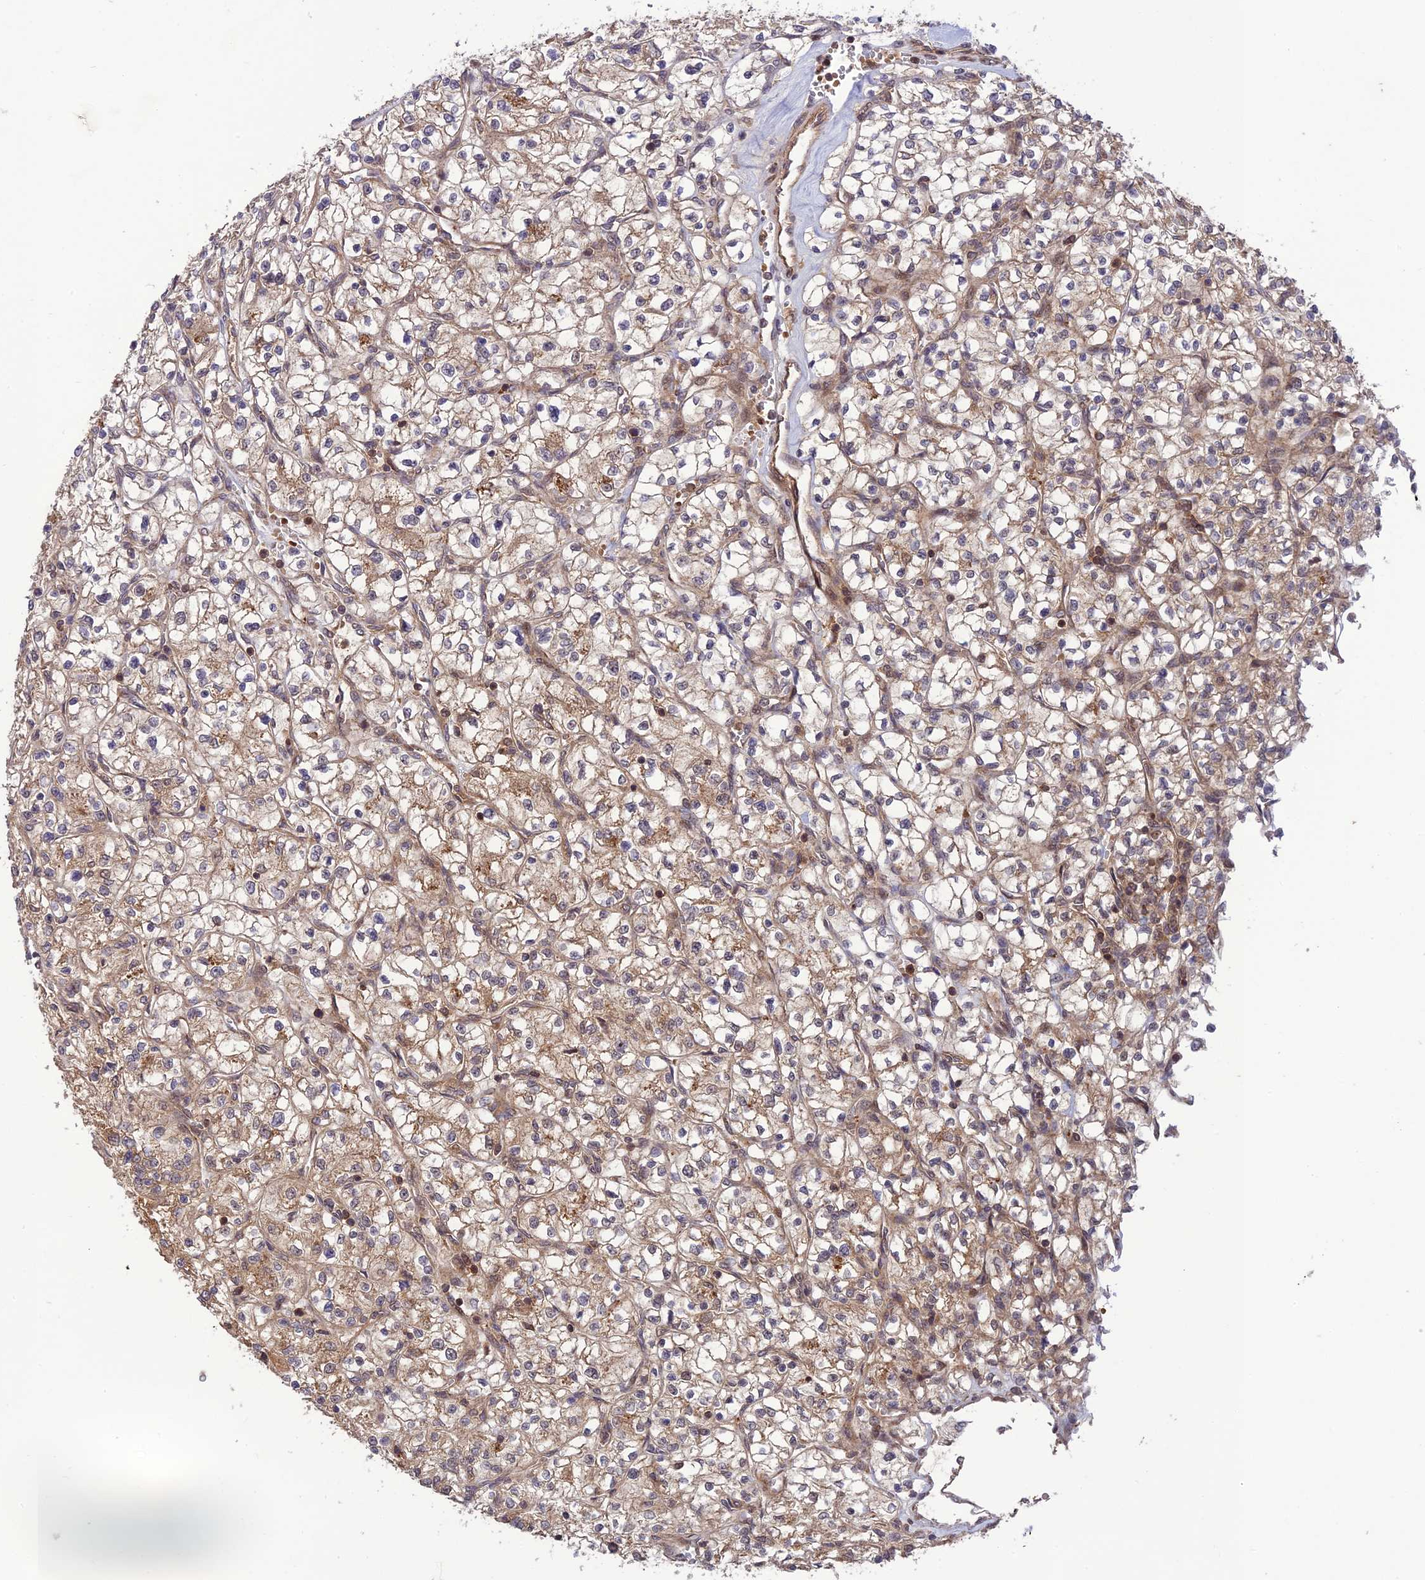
{"staining": {"intensity": "weak", "quantity": "25%-75%", "location": "cytoplasmic/membranous"}, "tissue": "renal cancer", "cell_type": "Tumor cells", "image_type": "cancer", "snomed": [{"axis": "morphology", "description": "Adenocarcinoma, NOS"}, {"axis": "topography", "description": "Kidney"}], "caption": "Renal adenocarcinoma stained with a brown dye reveals weak cytoplasmic/membranous positive staining in about 25%-75% of tumor cells.", "gene": "NDUFC1", "patient": {"sex": "female", "age": 64}}